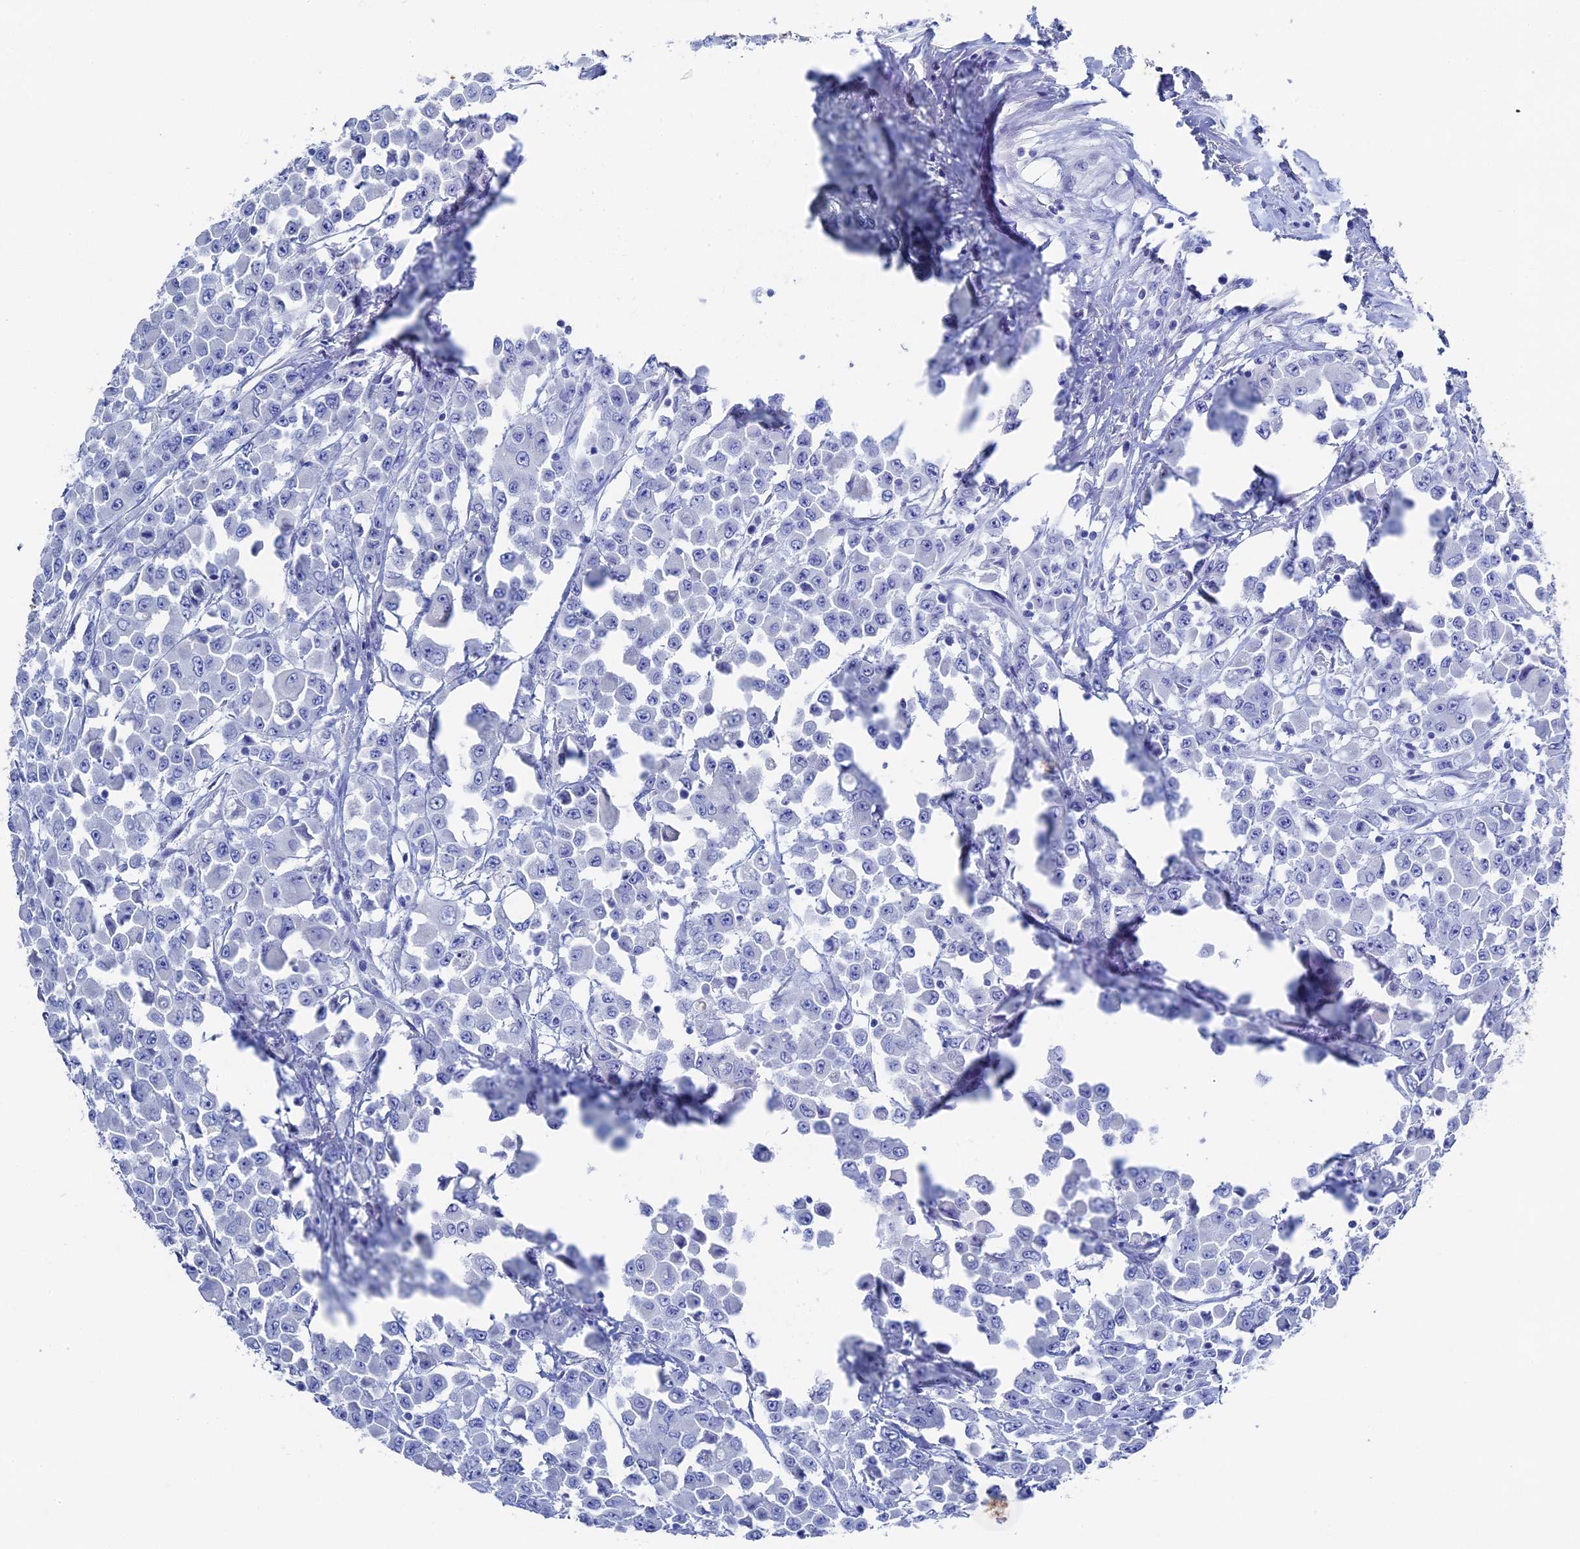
{"staining": {"intensity": "negative", "quantity": "none", "location": "none"}, "tissue": "colorectal cancer", "cell_type": "Tumor cells", "image_type": "cancer", "snomed": [{"axis": "morphology", "description": "Adenocarcinoma, NOS"}, {"axis": "topography", "description": "Colon"}], "caption": "Micrograph shows no protein positivity in tumor cells of adenocarcinoma (colorectal) tissue.", "gene": "UNC119", "patient": {"sex": "male", "age": 51}}